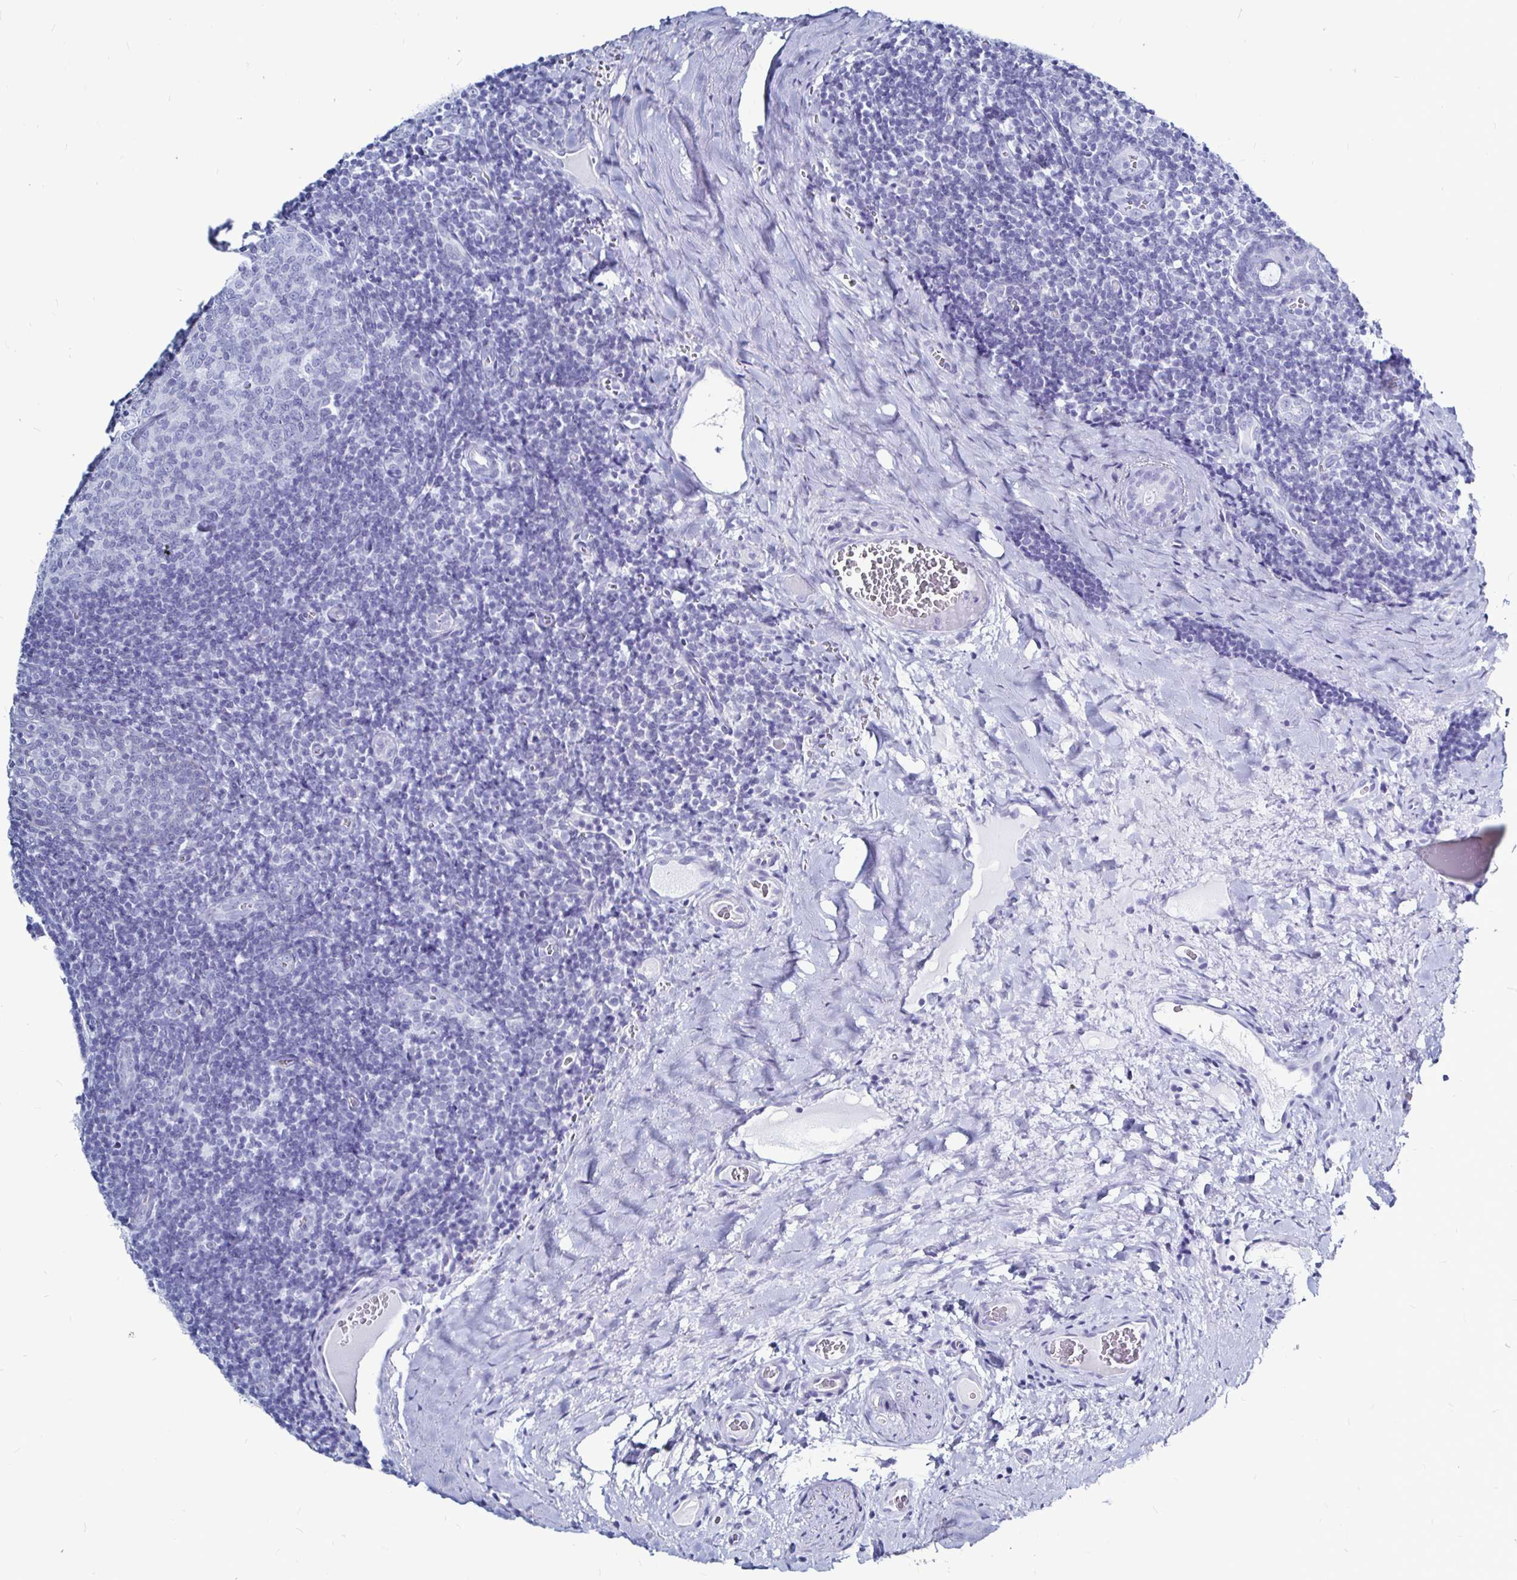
{"staining": {"intensity": "negative", "quantity": "none", "location": "none"}, "tissue": "tonsil", "cell_type": "Germinal center cells", "image_type": "normal", "snomed": [{"axis": "morphology", "description": "Normal tissue, NOS"}, {"axis": "morphology", "description": "Inflammation, NOS"}, {"axis": "topography", "description": "Tonsil"}], "caption": "Immunohistochemistry (IHC) image of normal tonsil: tonsil stained with DAB shows no significant protein positivity in germinal center cells. Nuclei are stained in blue.", "gene": "LUZP4", "patient": {"sex": "female", "age": 31}}